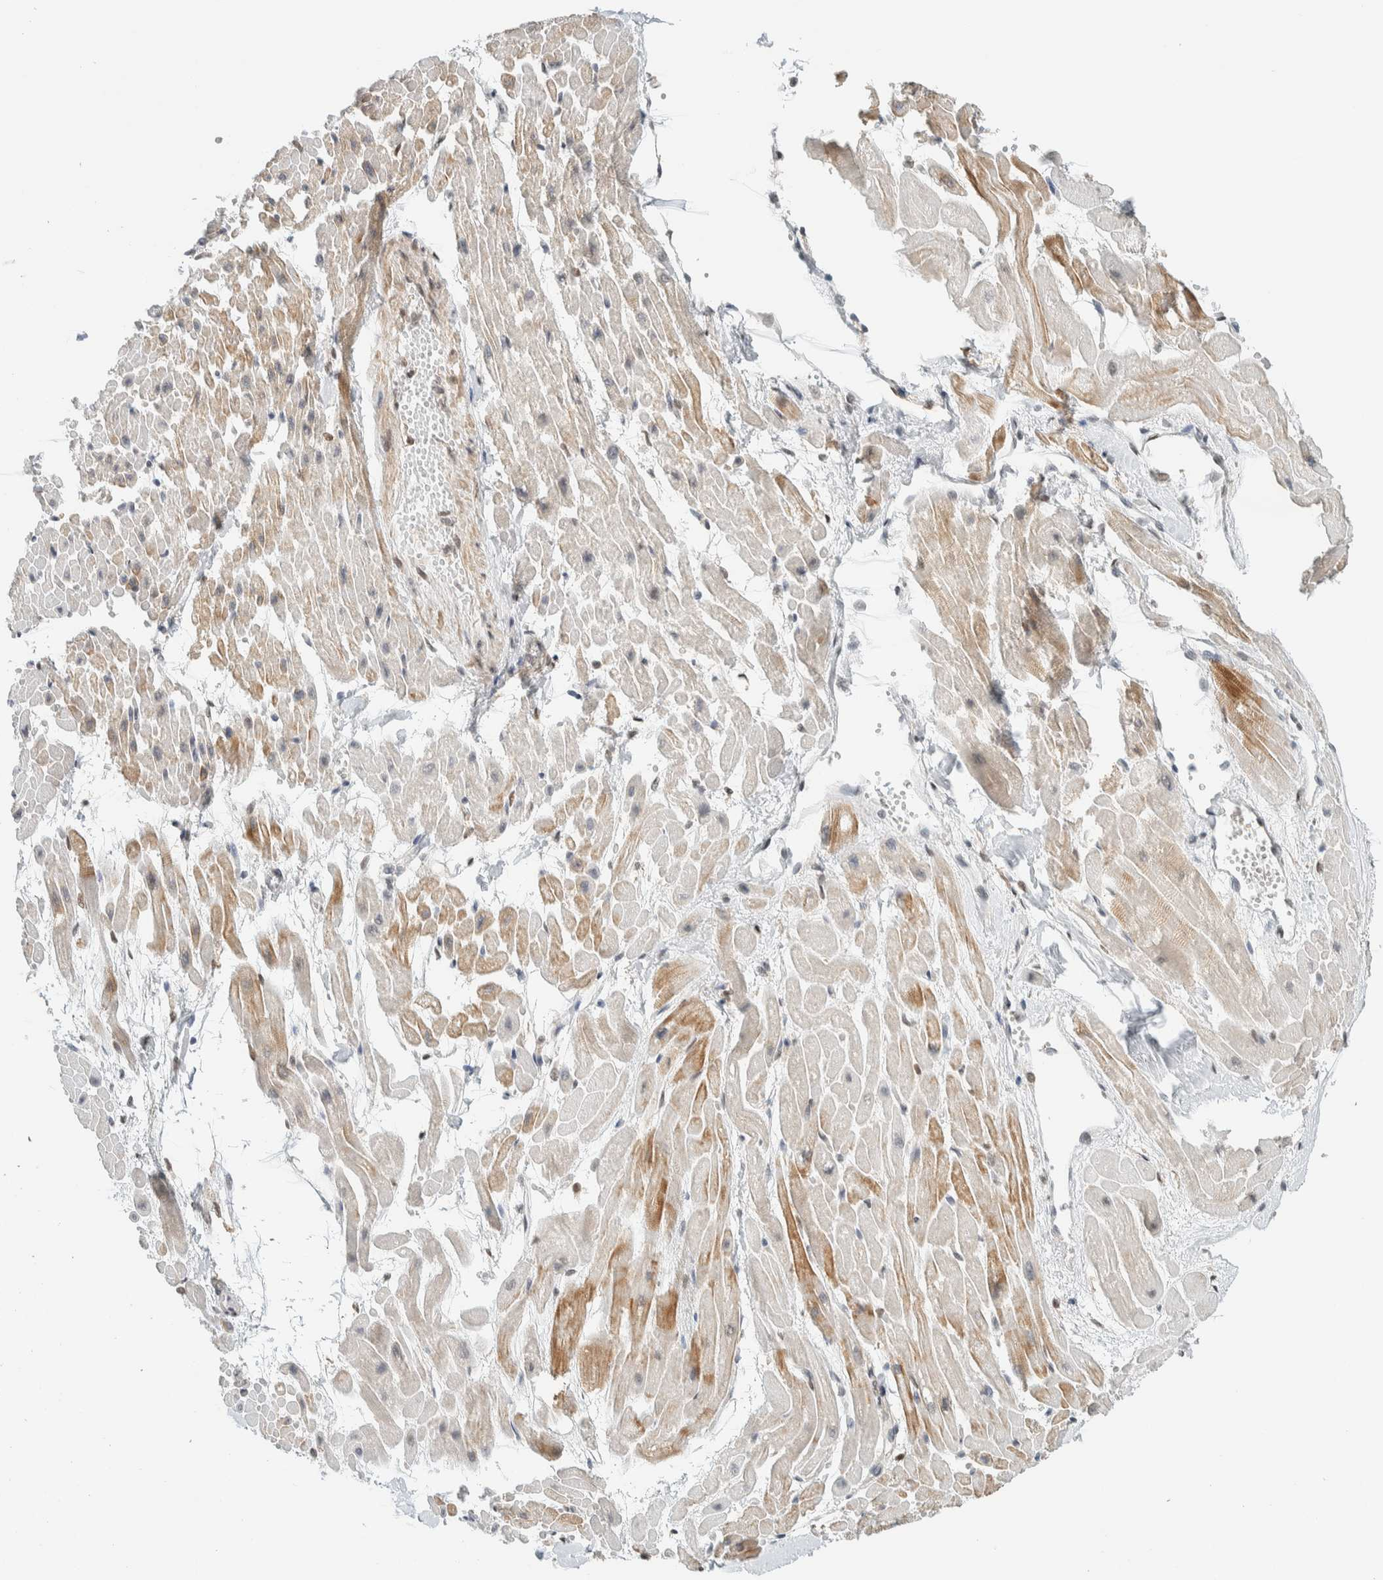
{"staining": {"intensity": "moderate", "quantity": "<25%", "location": "cytoplasmic/membranous"}, "tissue": "heart muscle", "cell_type": "Cardiomyocytes", "image_type": "normal", "snomed": [{"axis": "morphology", "description": "Normal tissue, NOS"}, {"axis": "topography", "description": "Heart"}], "caption": "Immunohistochemistry photomicrograph of unremarkable human heart muscle stained for a protein (brown), which reveals low levels of moderate cytoplasmic/membranous positivity in approximately <25% of cardiomyocytes.", "gene": "TFE3", "patient": {"sex": "male", "age": 45}}